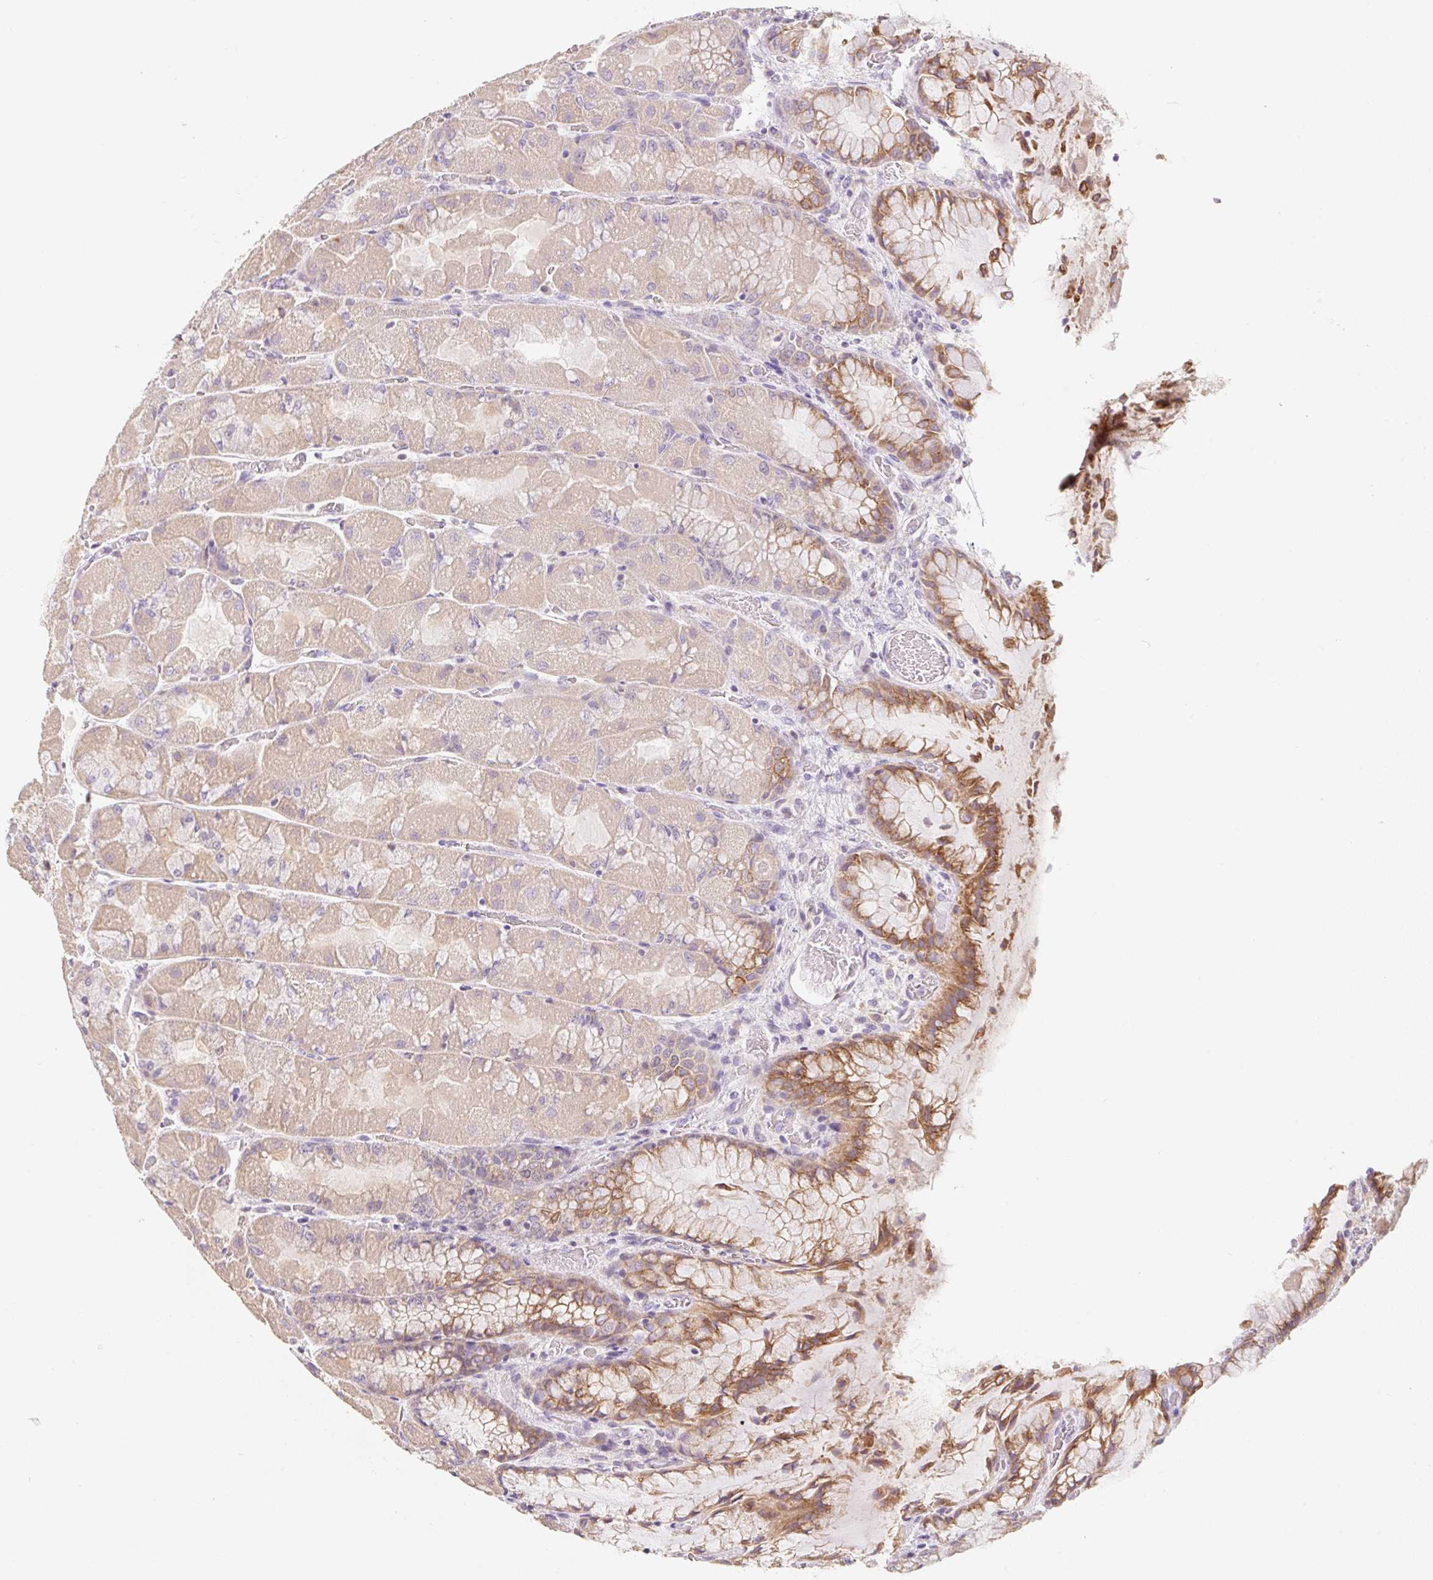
{"staining": {"intensity": "moderate", "quantity": "<25%", "location": "cytoplasmic/membranous"}, "tissue": "stomach", "cell_type": "Glandular cells", "image_type": "normal", "snomed": [{"axis": "morphology", "description": "Normal tissue, NOS"}, {"axis": "topography", "description": "Stomach"}], "caption": "About <25% of glandular cells in benign human stomach demonstrate moderate cytoplasmic/membranous protein staining as visualized by brown immunohistochemical staining.", "gene": "MIA2", "patient": {"sex": "female", "age": 61}}